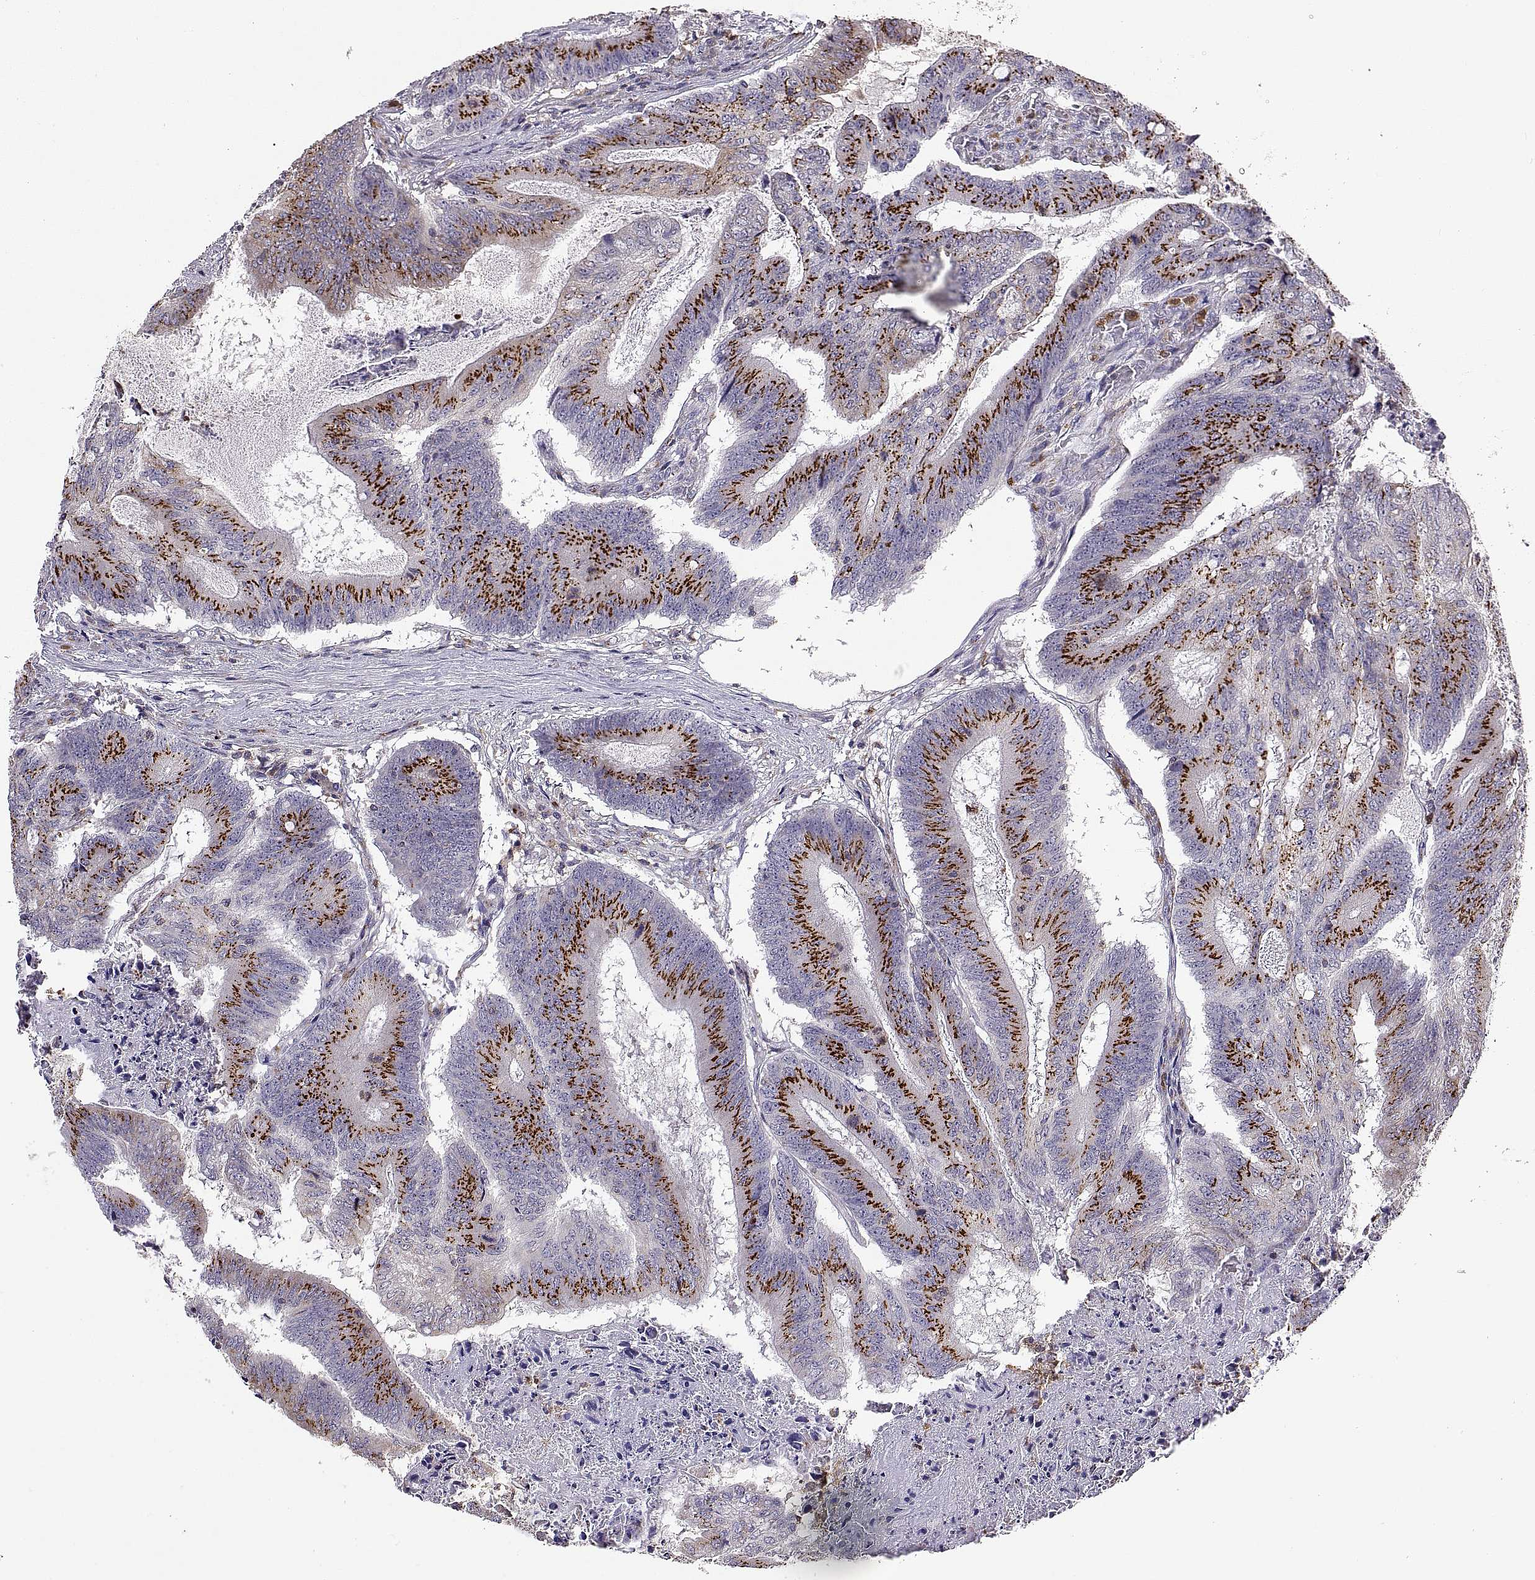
{"staining": {"intensity": "strong", "quantity": ">75%", "location": "cytoplasmic/membranous"}, "tissue": "colorectal cancer", "cell_type": "Tumor cells", "image_type": "cancer", "snomed": [{"axis": "morphology", "description": "Adenocarcinoma, NOS"}, {"axis": "topography", "description": "Colon"}], "caption": "Human adenocarcinoma (colorectal) stained with a protein marker reveals strong staining in tumor cells.", "gene": "ACAP1", "patient": {"sex": "female", "age": 70}}